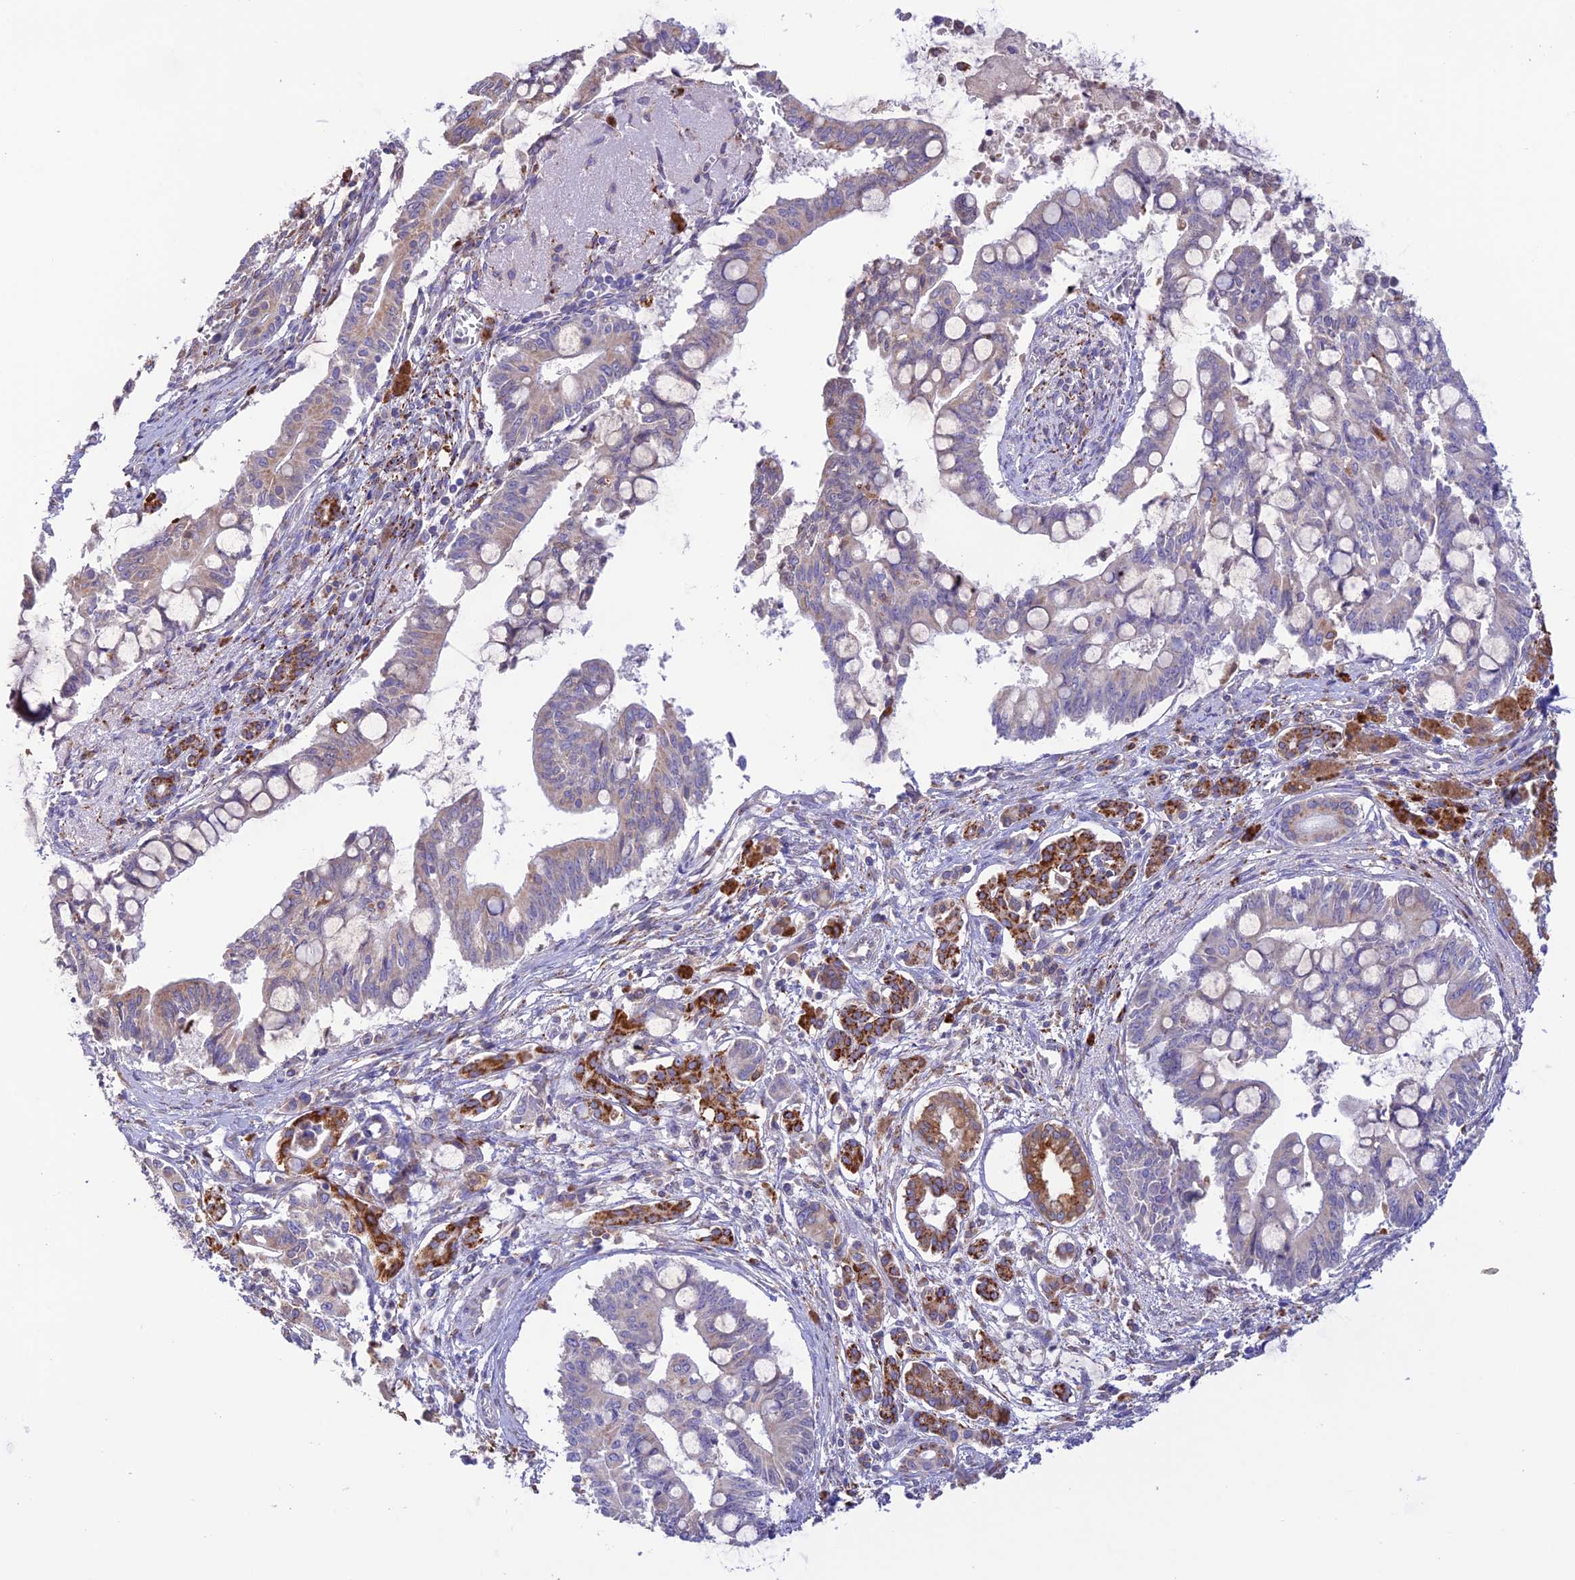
{"staining": {"intensity": "weak", "quantity": "<25%", "location": "cytoplasmic/membranous"}, "tissue": "pancreatic cancer", "cell_type": "Tumor cells", "image_type": "cancer", "snomed": [{"axis": "morphology", "description": "Adenocarcinoma, NOS"}, {"axis": "topography", "description": "Pancreas"}], "caption": "This is a image of immunohistochemistry (IHC) staining of adenocarcinoma (pancreatic), which shows no expression in tumor cells.", "gene": "VKORC1", "patient": {"sex": "male", "age": 68}}